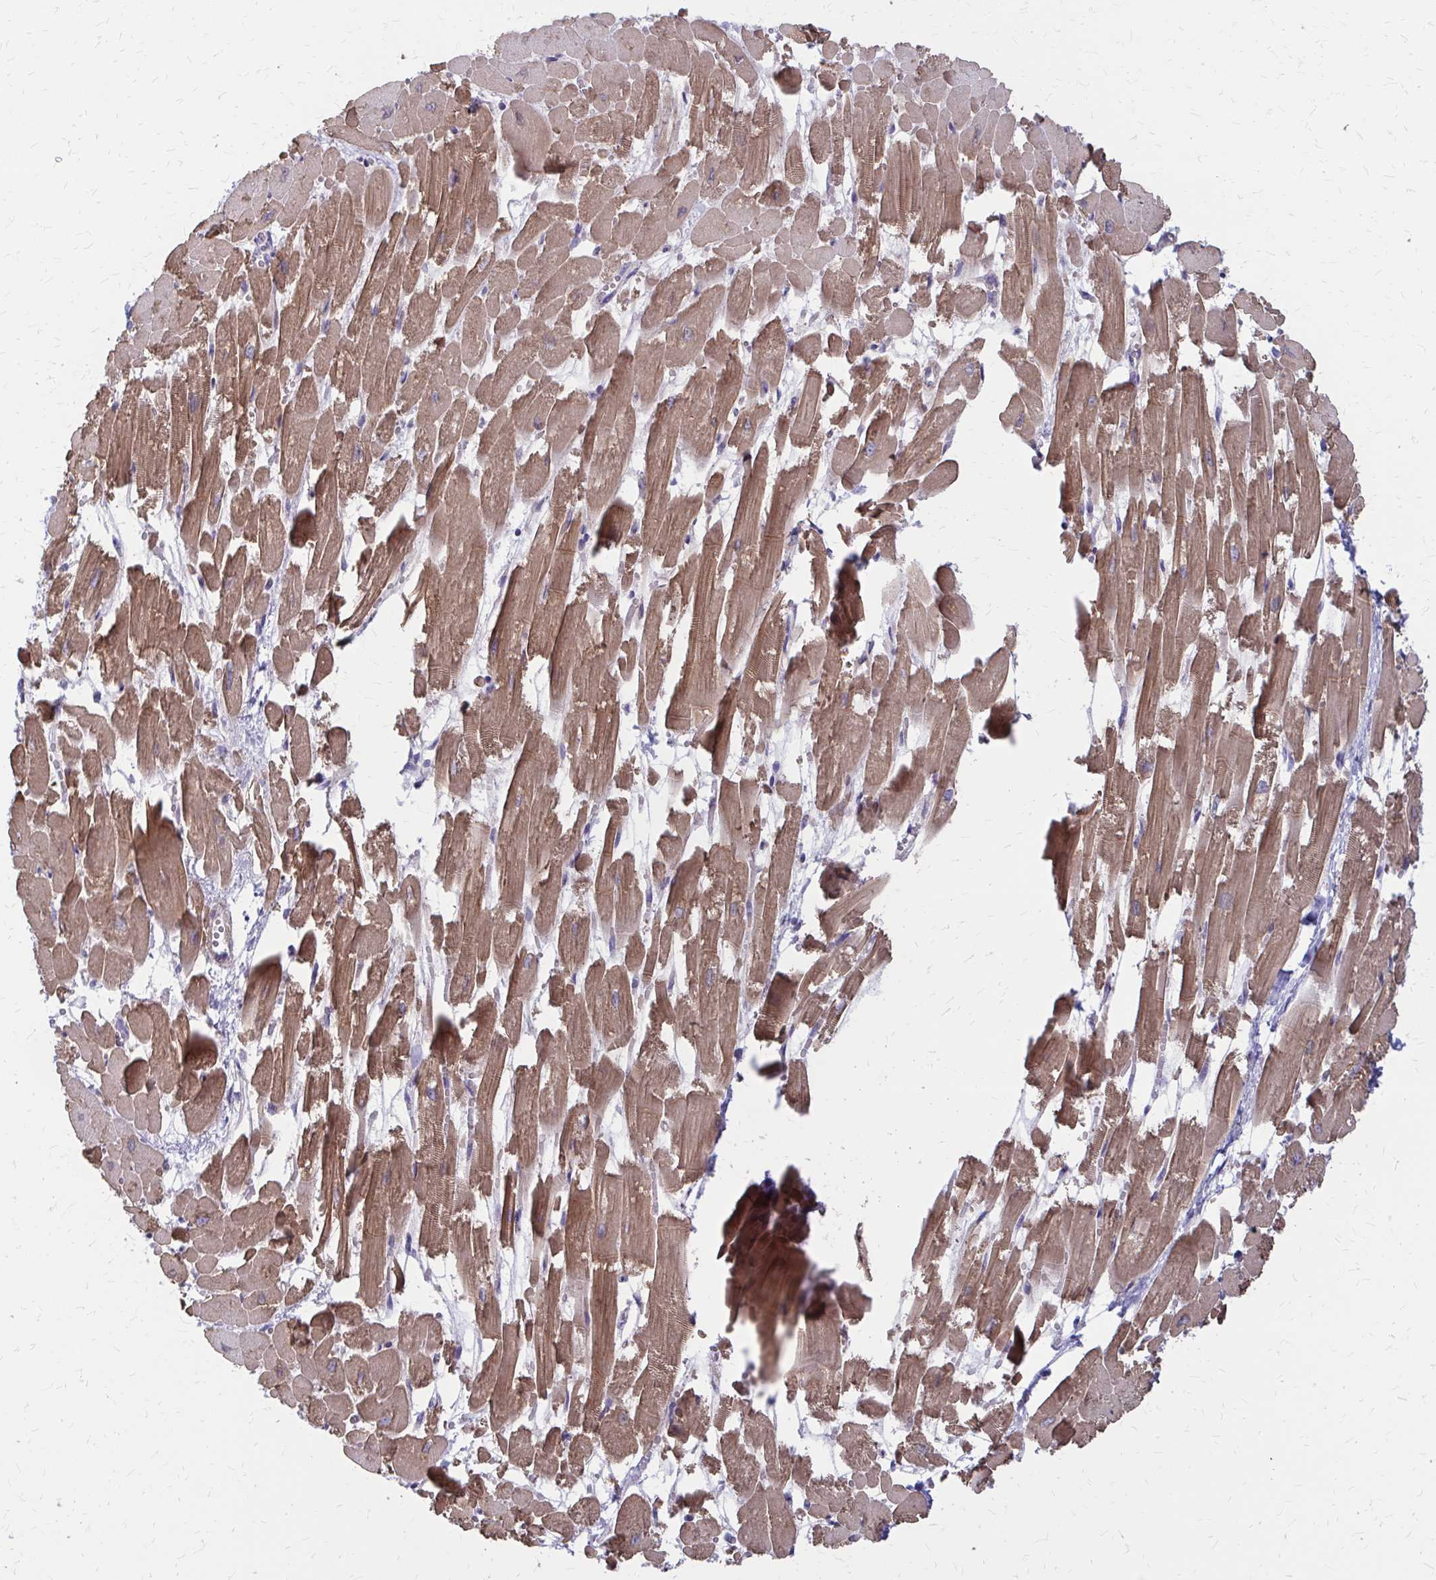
{"staining": {"intensity": "moderate", "quantity": ">75%", "location": "cytoplasmic/membranous"}, "tissue": "heart muscle", "cell_type": "Cardiomyocytes", "image_type": "normal", "snomed": [{"axis": "morphology", "description": "Normal tissue, NOS"}, {"axis": "topography", "description": "Heart"}], "caption": "Immunohistochemical staining of unremarkable human heart muscle demonstrates >75% levels of moderate cytoplasmic/membranous protein expression in about >75% of cardiomyocytes.", "gene": "GLYATL2", "patient": {"sex": "female", "age": 52}}